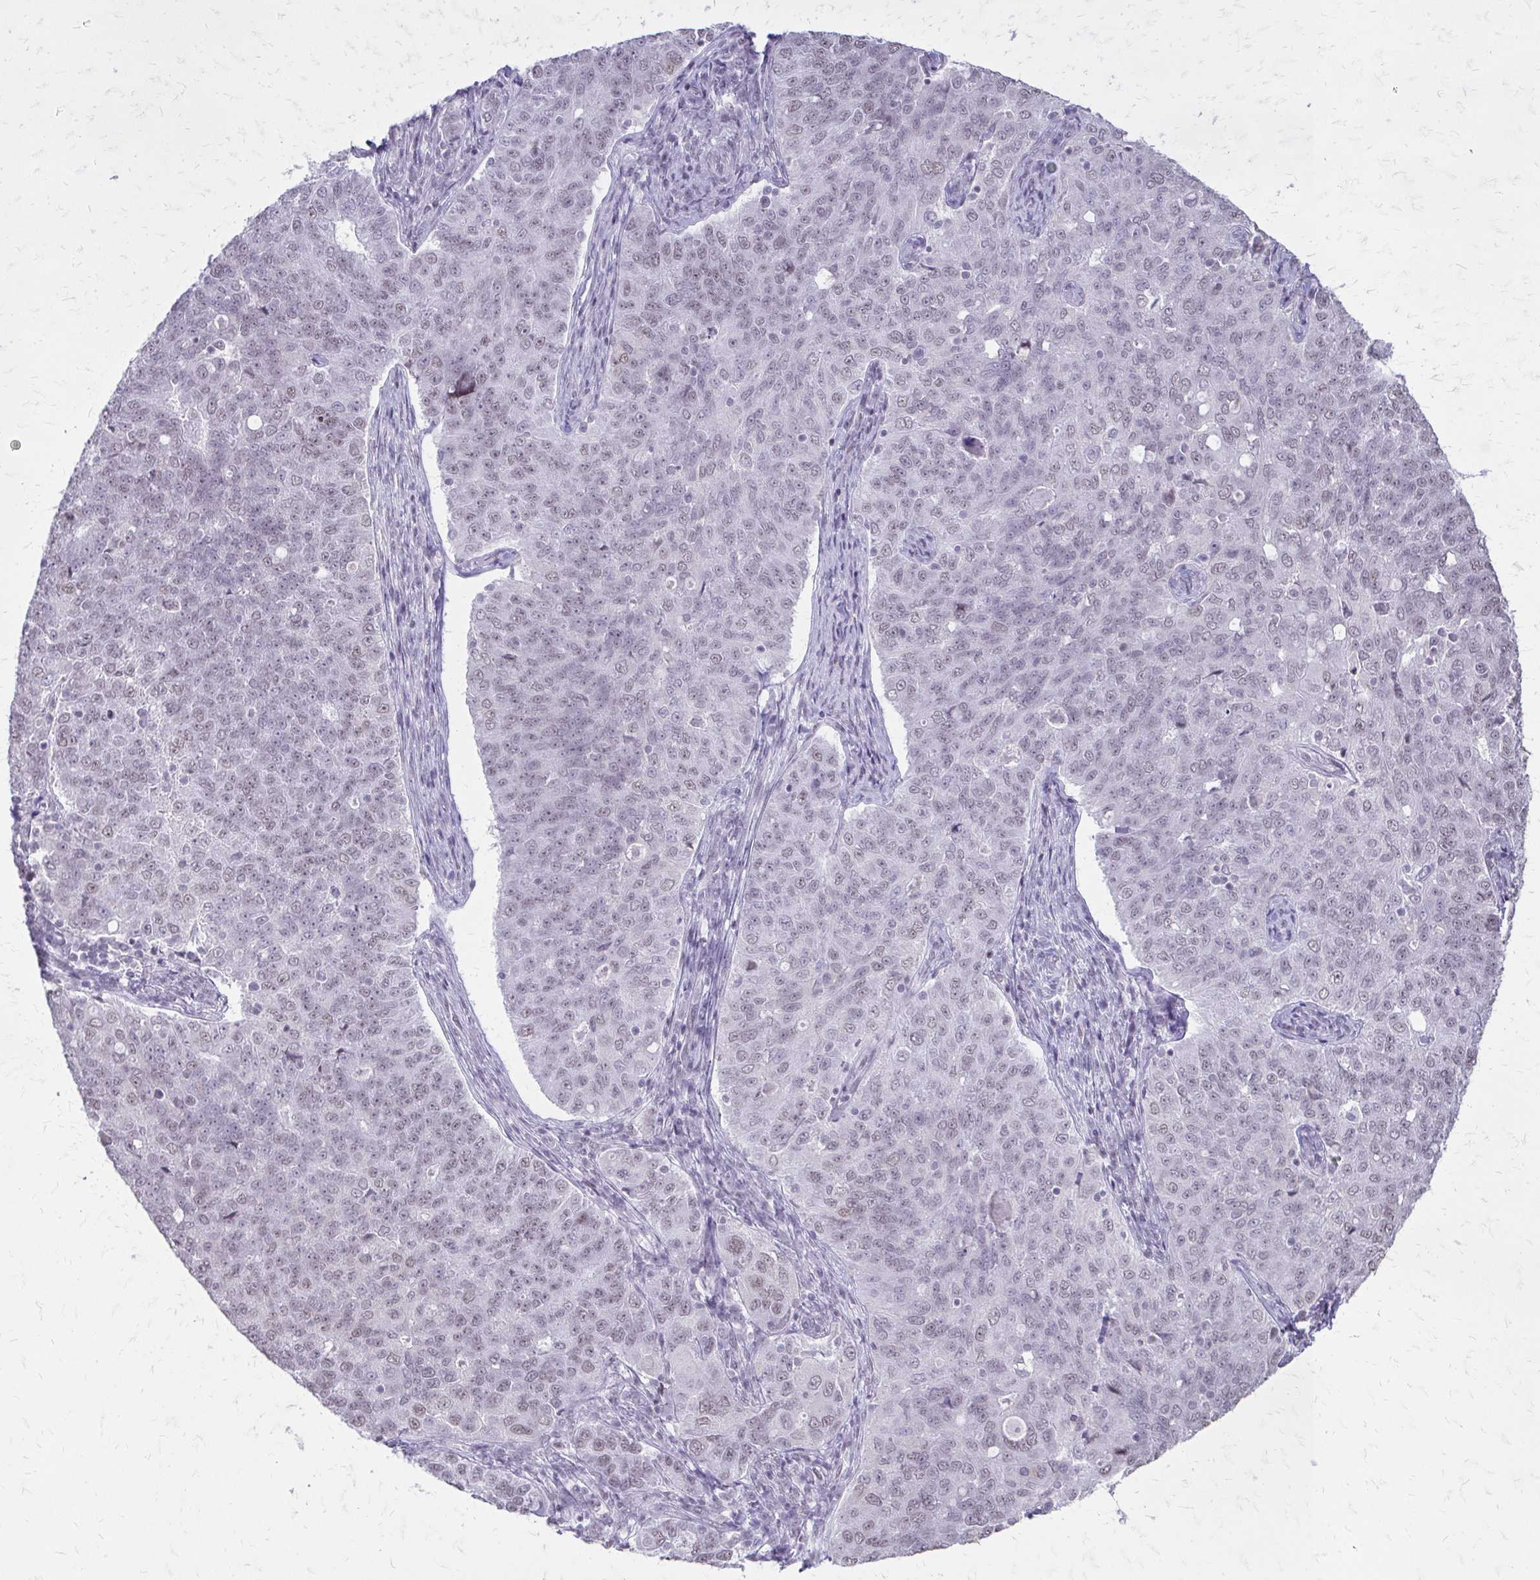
{"staining": {"intensity": "weak", "quantity": "<25%", "location": "nuclear"}, "tissue": "endometrial cancer", "cell_type": "Tumor cells", "image_type": "cancer", "snomed": [{"axis": "morphology", "description": "Adenocarcinoma, NOS"}, {"axis": "topography", "description": "Endometrium"}], "caption": "The histopathology image demonstrates no significant positivity in tumor cells of adenocarcinoma (endometrial).", "gene": "SS18", "patient": {"sex": "female", "age": 43}}